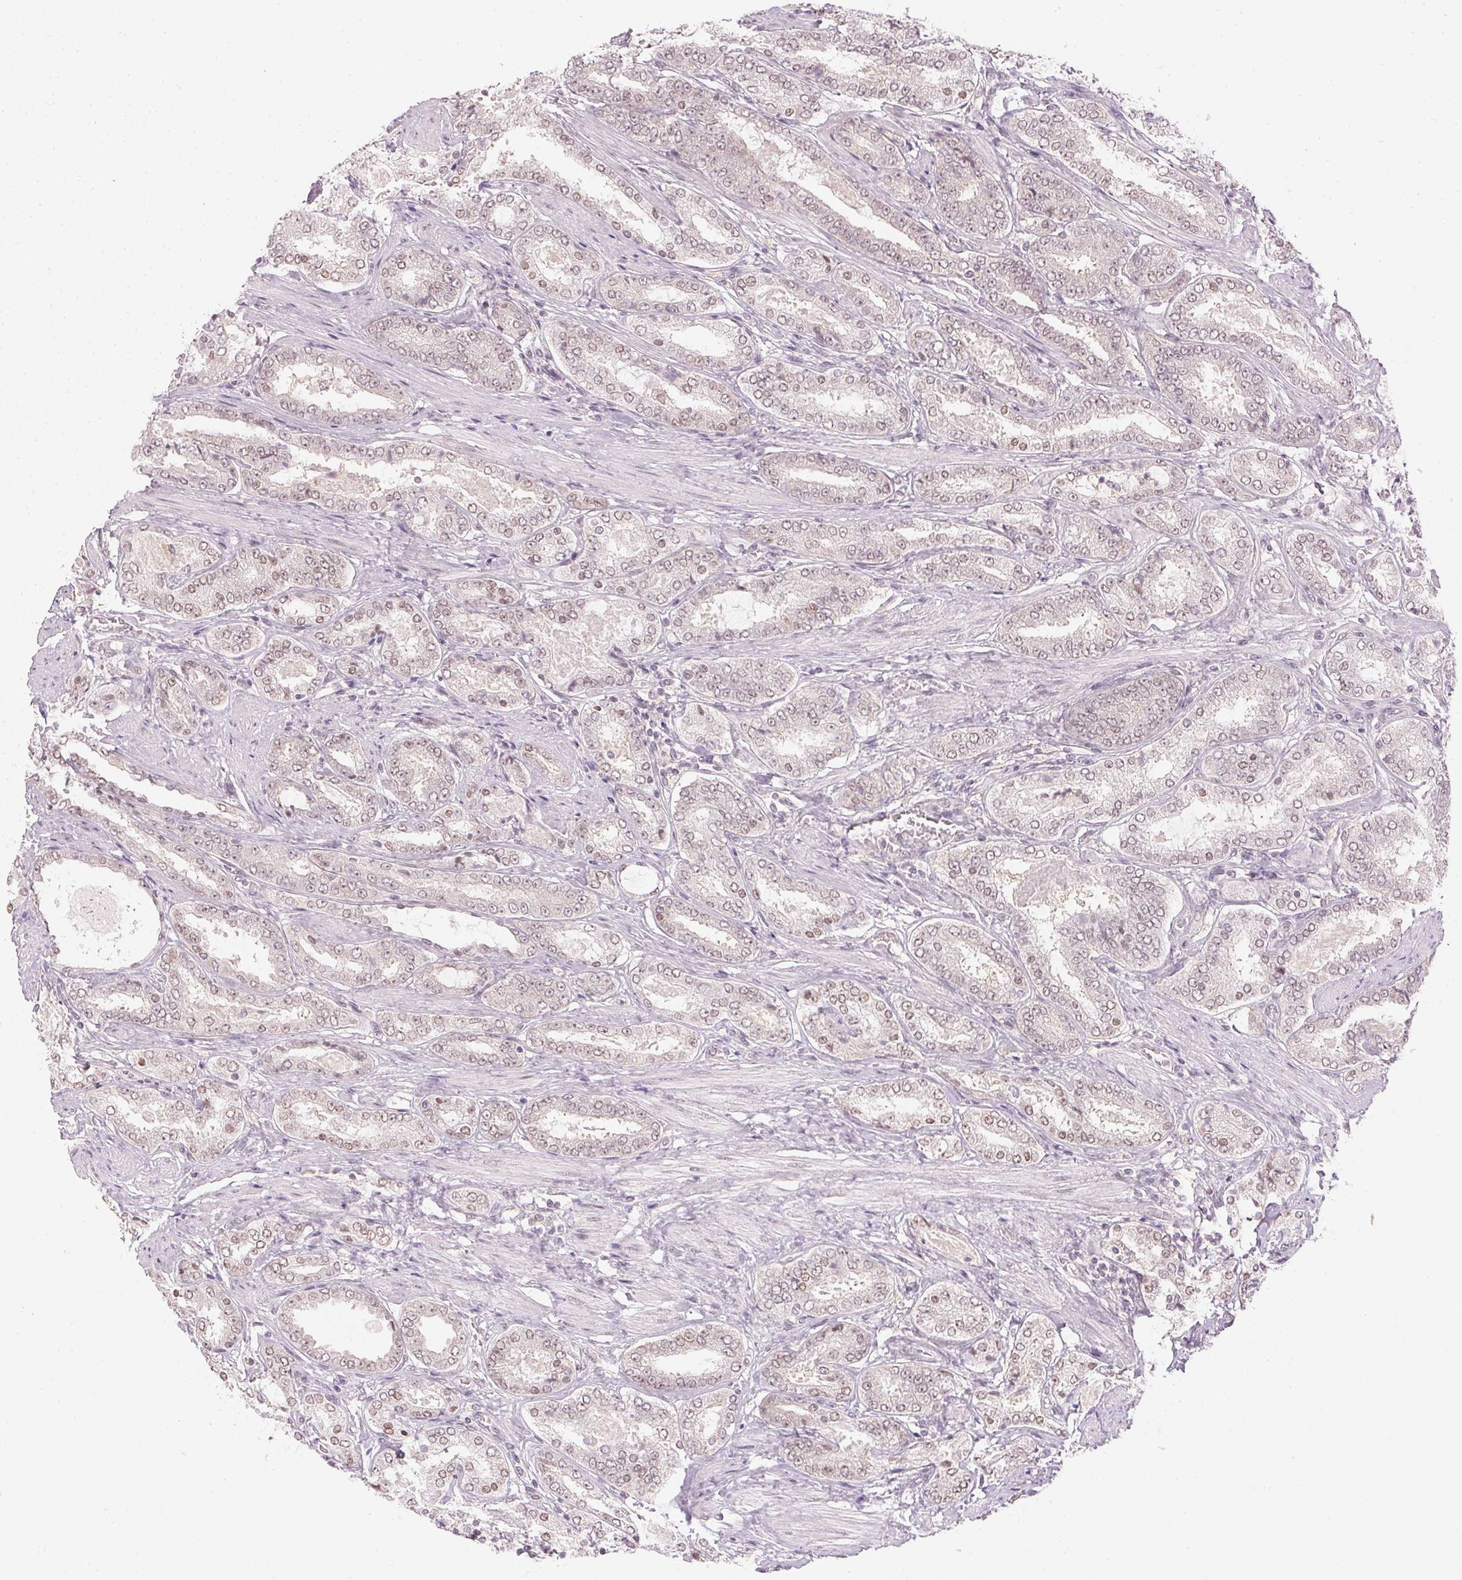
{"staining": {"intensity": "weak", "quantity": ">75%", "location": "nuclear"}, "tissue": "prostate cancer", "cell_type": "Tumor cells", "image_type": "cancer", "snomed": [{"axis": "morphology", "description": "Adenocarcinoma, High grade"}, {"axis": "topography", "description": "Prostate"}], "caption": "An image of prostate cancer stained for a protein reveals weak nuclear brown staining in tumor cells.", "gene": "KPRP", "patient": {"sex": "male", "age": 63}}